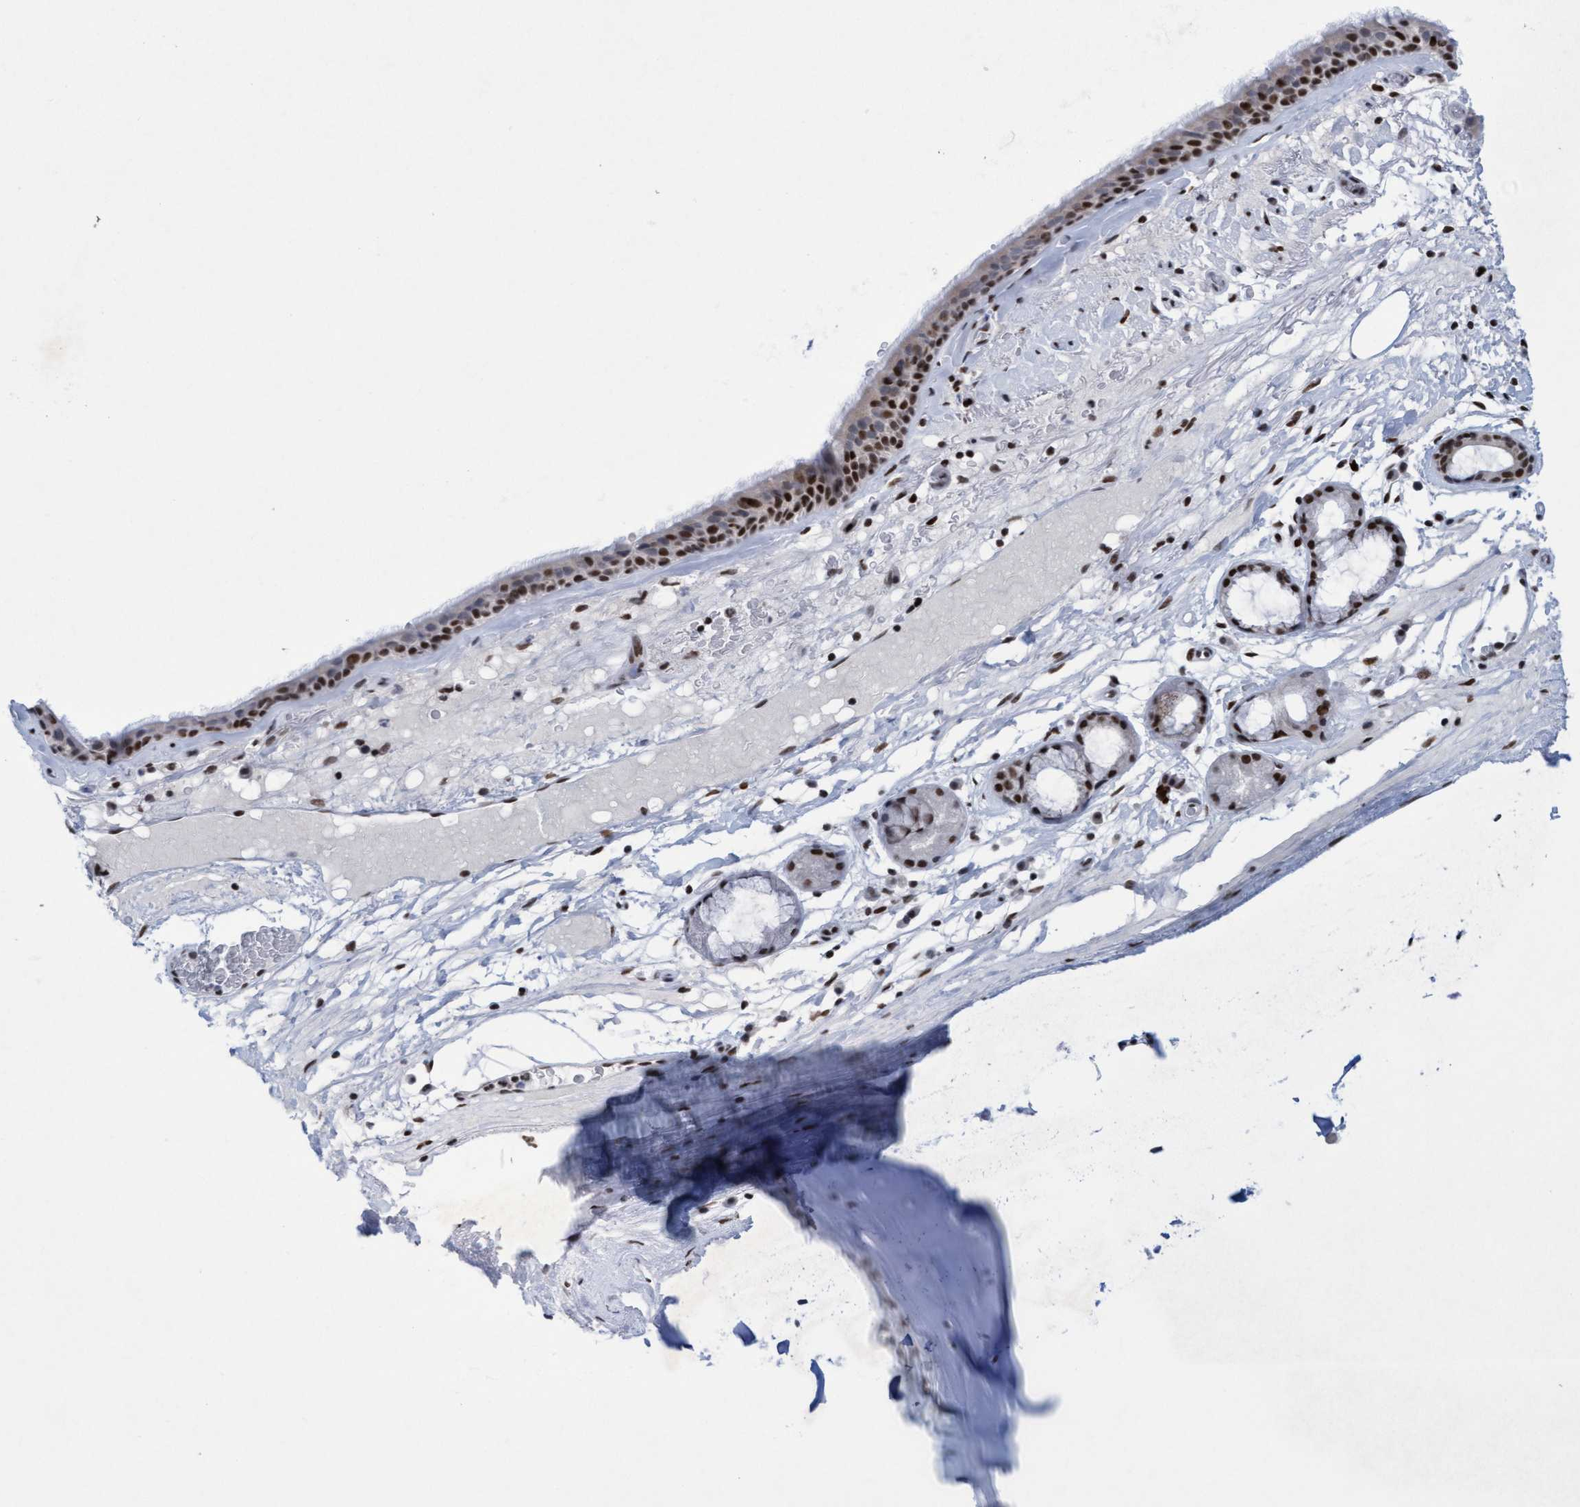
{"staining": {"intensity": "strong", "quantity": ">75%", "location": "nuclear"}, "tissue": "bronchus", "cell_type": "Respiratory epithelial cells", "image_type": "normal", "snomed": [{"axis": "morphology", "description": "Normal tissue, NOS"}, {"axis": "topography", "description": "Cartilage tissue"}], "caption": "Immunohistochemistry (IHC) staining of unremarkable bronchus, which shows high levels of strong nuclear expression in approximately >75% of respiratory epithelial cells indicating strong nuclear protein expression. The staining was performed using DAB (brown) for protein detection and nuclei were counterstained in hematoxylin (blue).", "gene": "GLRX2", "patient": {"sex": "female", "age": 63}}